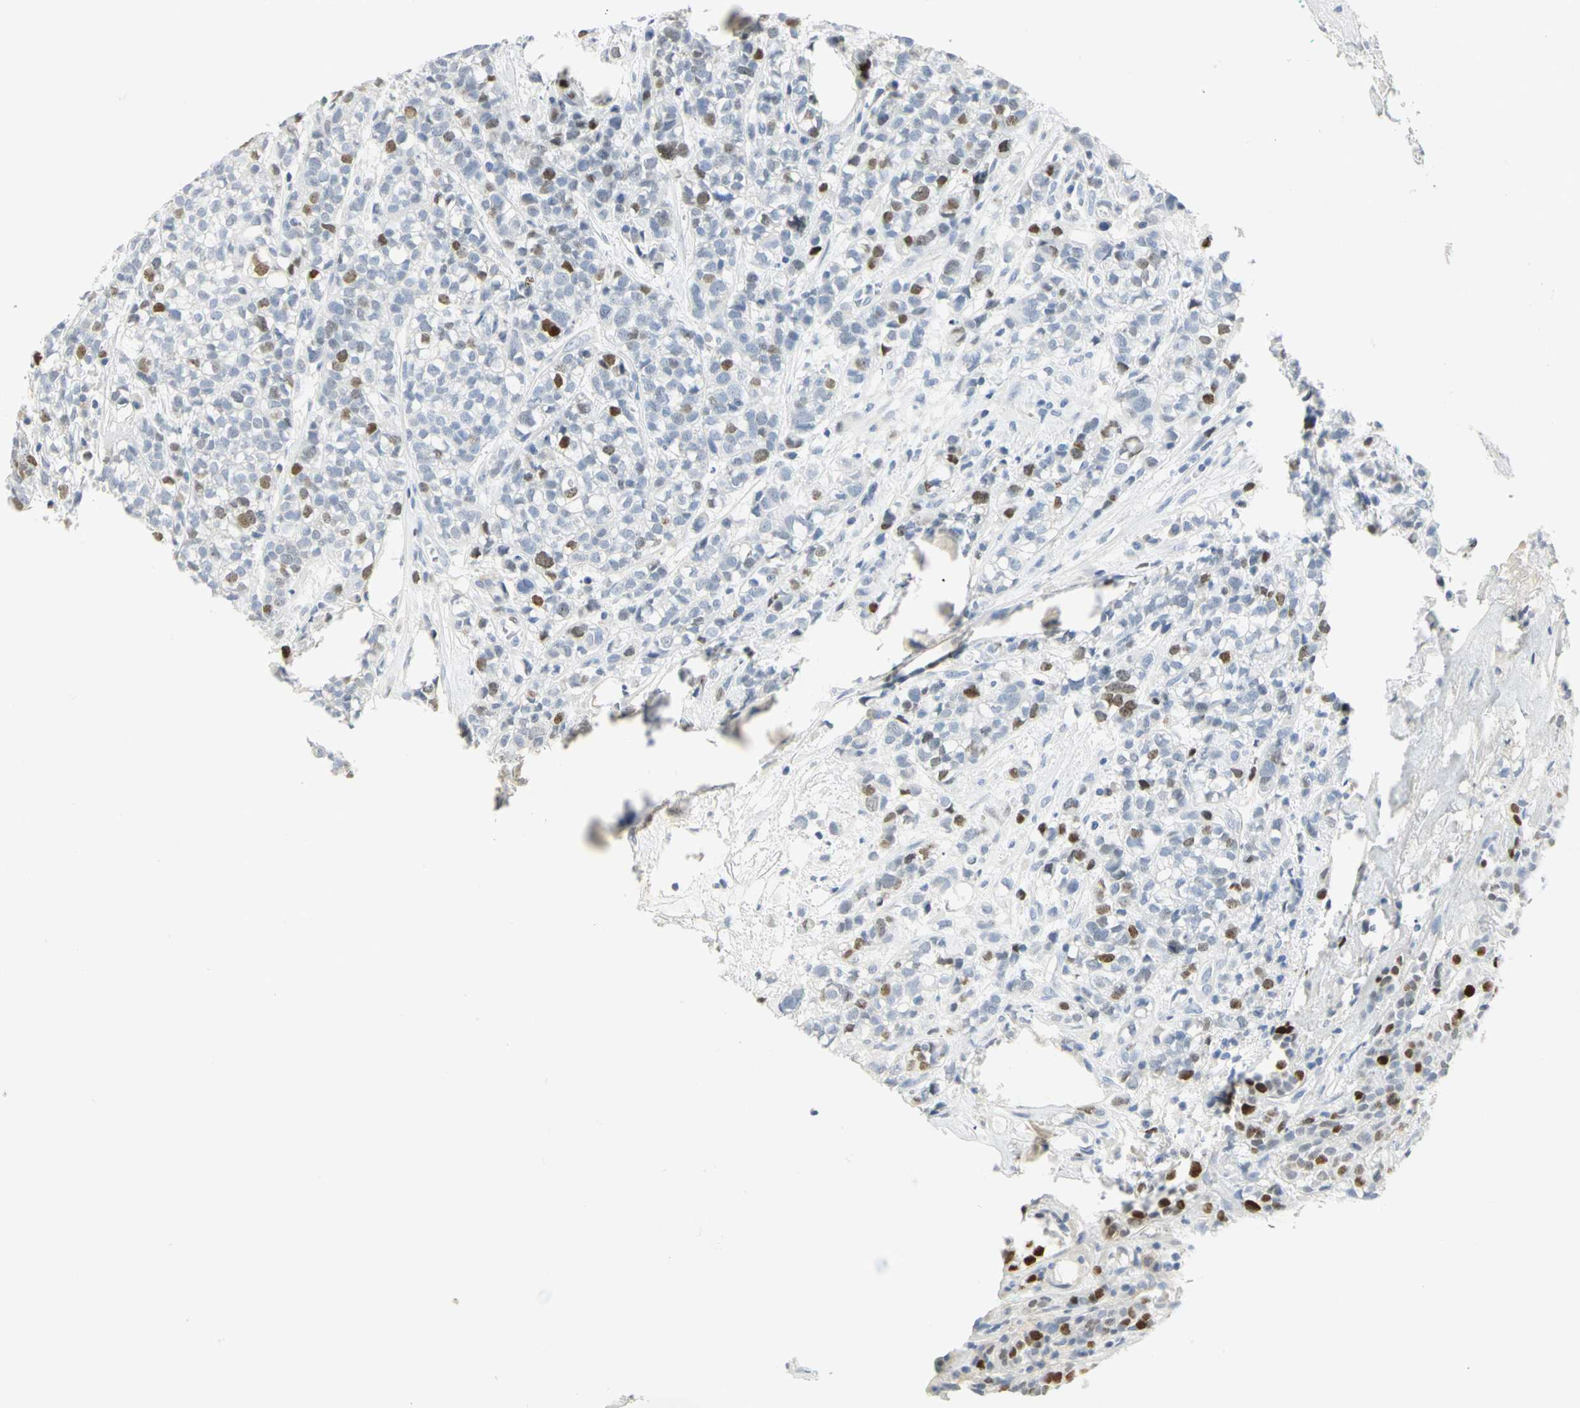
{"staining": {"intensity": "strong", "quantity": "25%-75%", "location": "nuclear"}, "tissue": "head and neck cancer", "cell_type": "Tumor cells", "image_type": "cancer", "snomed": [{"axis": "morphology", "description": "Adenocarcinoma, NOS"}, {"axis": "topography", "description": "Salivary gland"}, {"axis": "topography", "description": "Head-Neck"}], "caption": "Protein analysis of head and neck adenocarcinoma tissue exhibits strong nuclear staining in approximately 25%-75% of tumor cells.", "gene": "HELLS", "patient": {"sex": "female", "age": 65}}